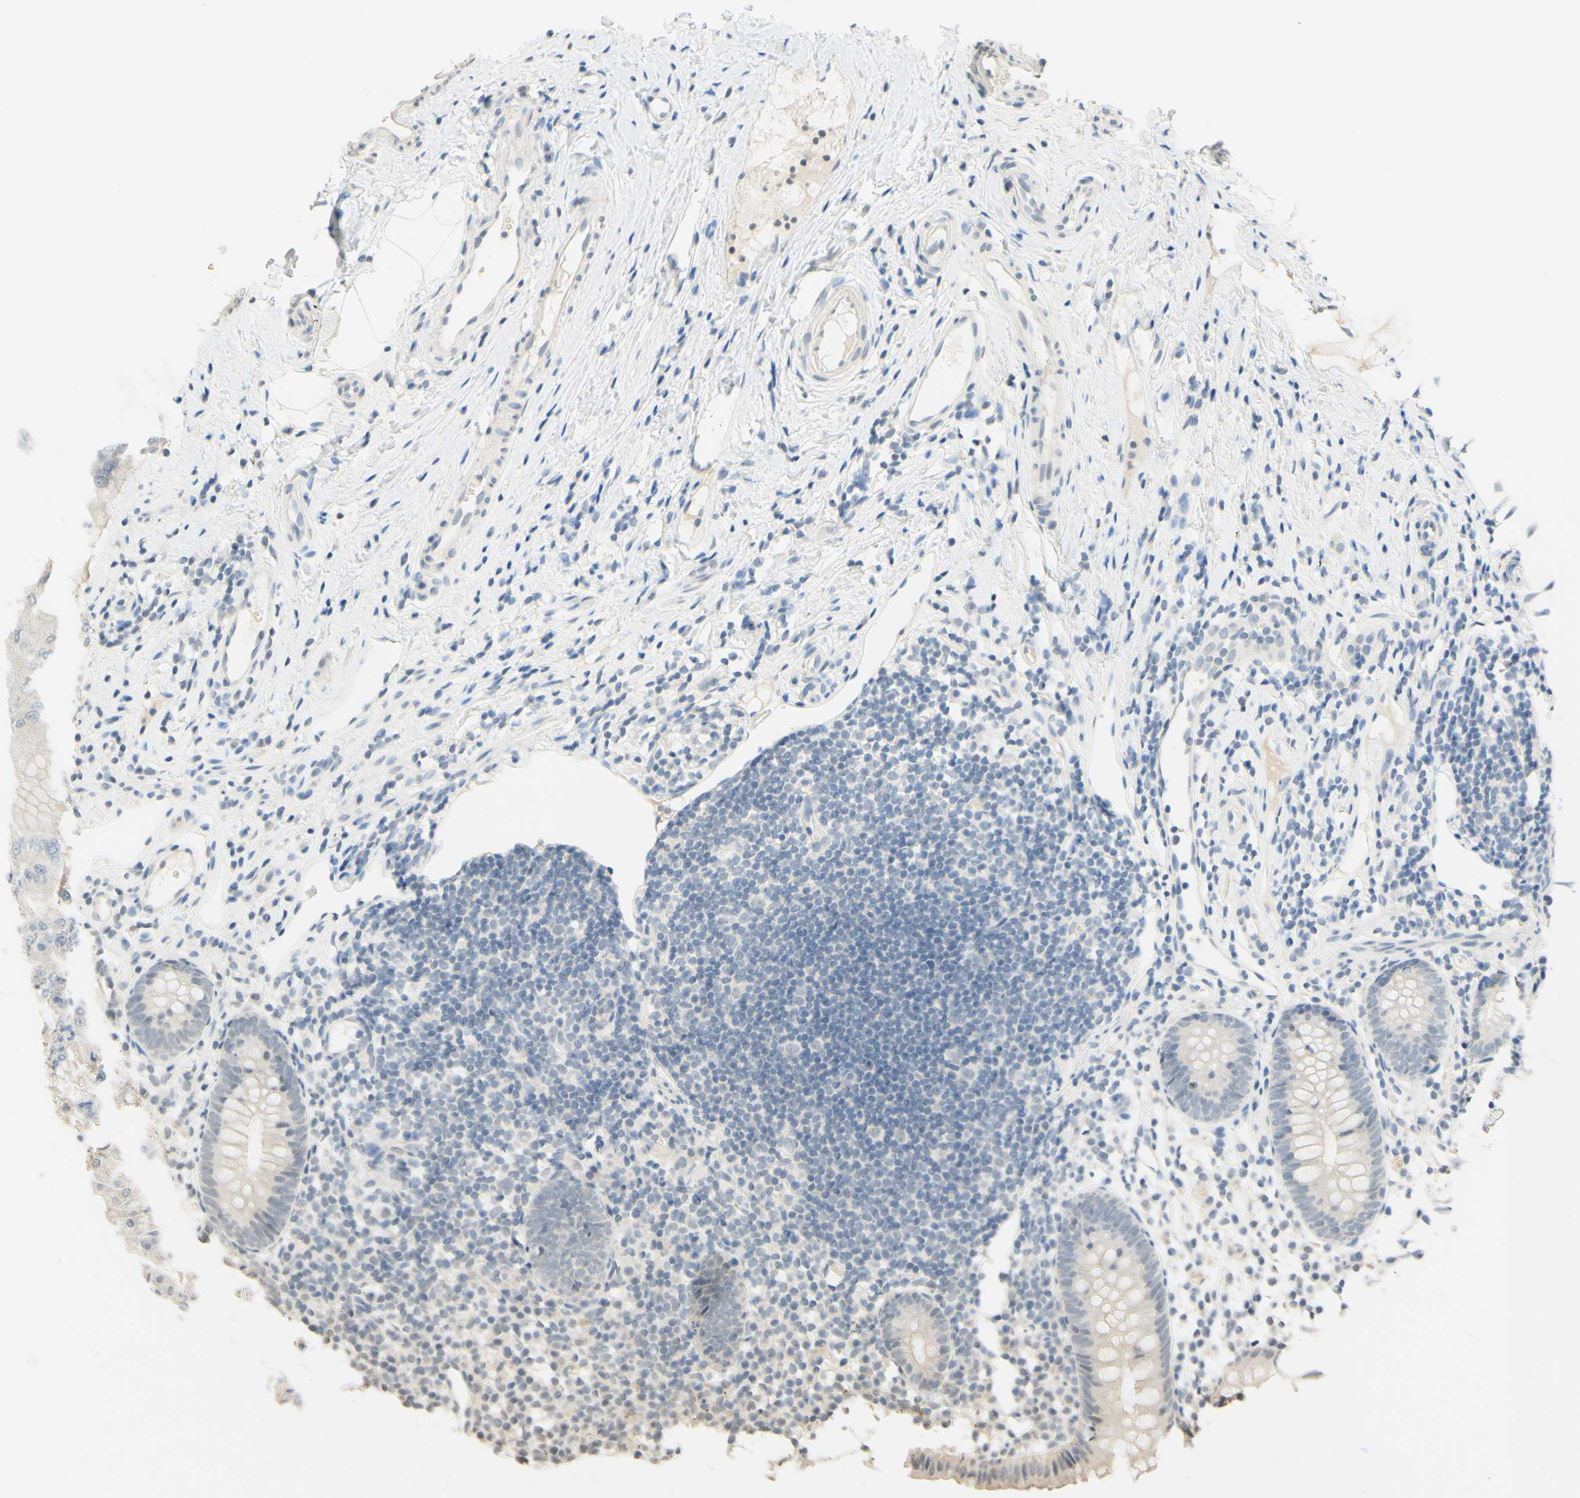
{"staining": {"intensity": "weak", "quantity": ">75%", "location": "cytoplasmic/membranous"}, "tissue": "appendix", "cell_type": "Glandular cells", "image_type": "normal", "snomed": [{"axis": "morphology", "description": "Normal tissue, NOS"}, {"axis": "topography", "description": "Appendix"}], "caption": "IHC staining of normal appendix, which displays low levels of weak cytoplasmic/membranous staining in approximately >75% of glandular cells indicating weak cytoplasmic/membranous protein positivity. The staining was performed using DAB (3,3'-diaminobenzidine) (brown) for protein detection and nuclei were counterstained in hematoxylin (blue).", "gene": "MAG", "patient": {"sex": "female", "age": 20}}